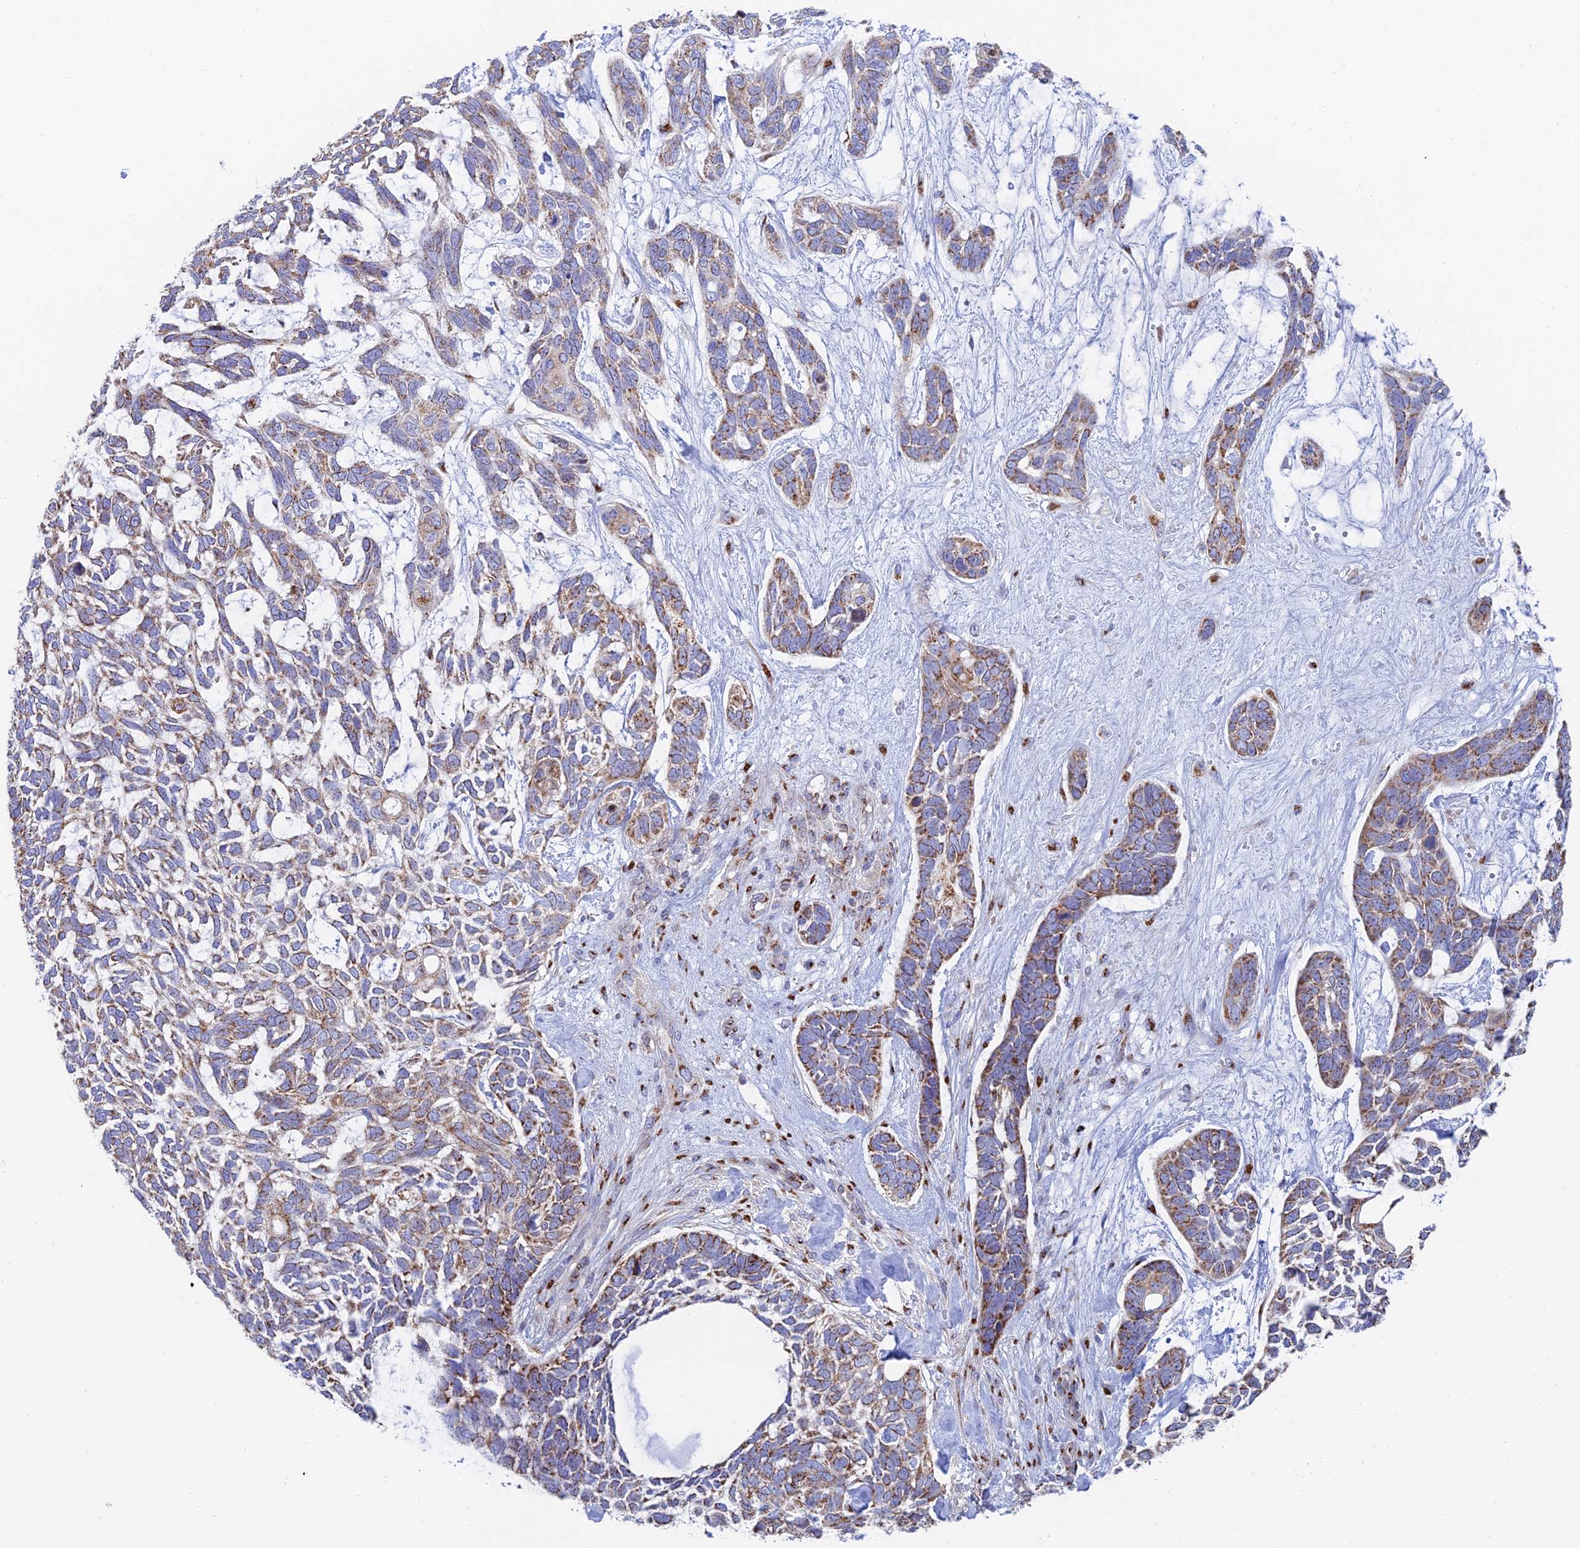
{"staining": {"intensity": "moderate", "quantity": "25%-75%", "location": "cytoplasmic/membranous"}, "tissue": "skin cancer", "cell_type": "Tumor cells", "image_type": "cancer", "snomed": [{"axis": "morphology", "description": "Basal cell carcinoma"}, {"axis": "topography", "description": "Skin"}], "caption": "Protein expression by immunohistochemistry reveals moderate cytoplasmic/membranous staining in approximately 25%-75% of tumor cells in skin basal cell carcinoma.", "gene": "HS2ST1", "patient": {"sex": "male", "age": 88}}